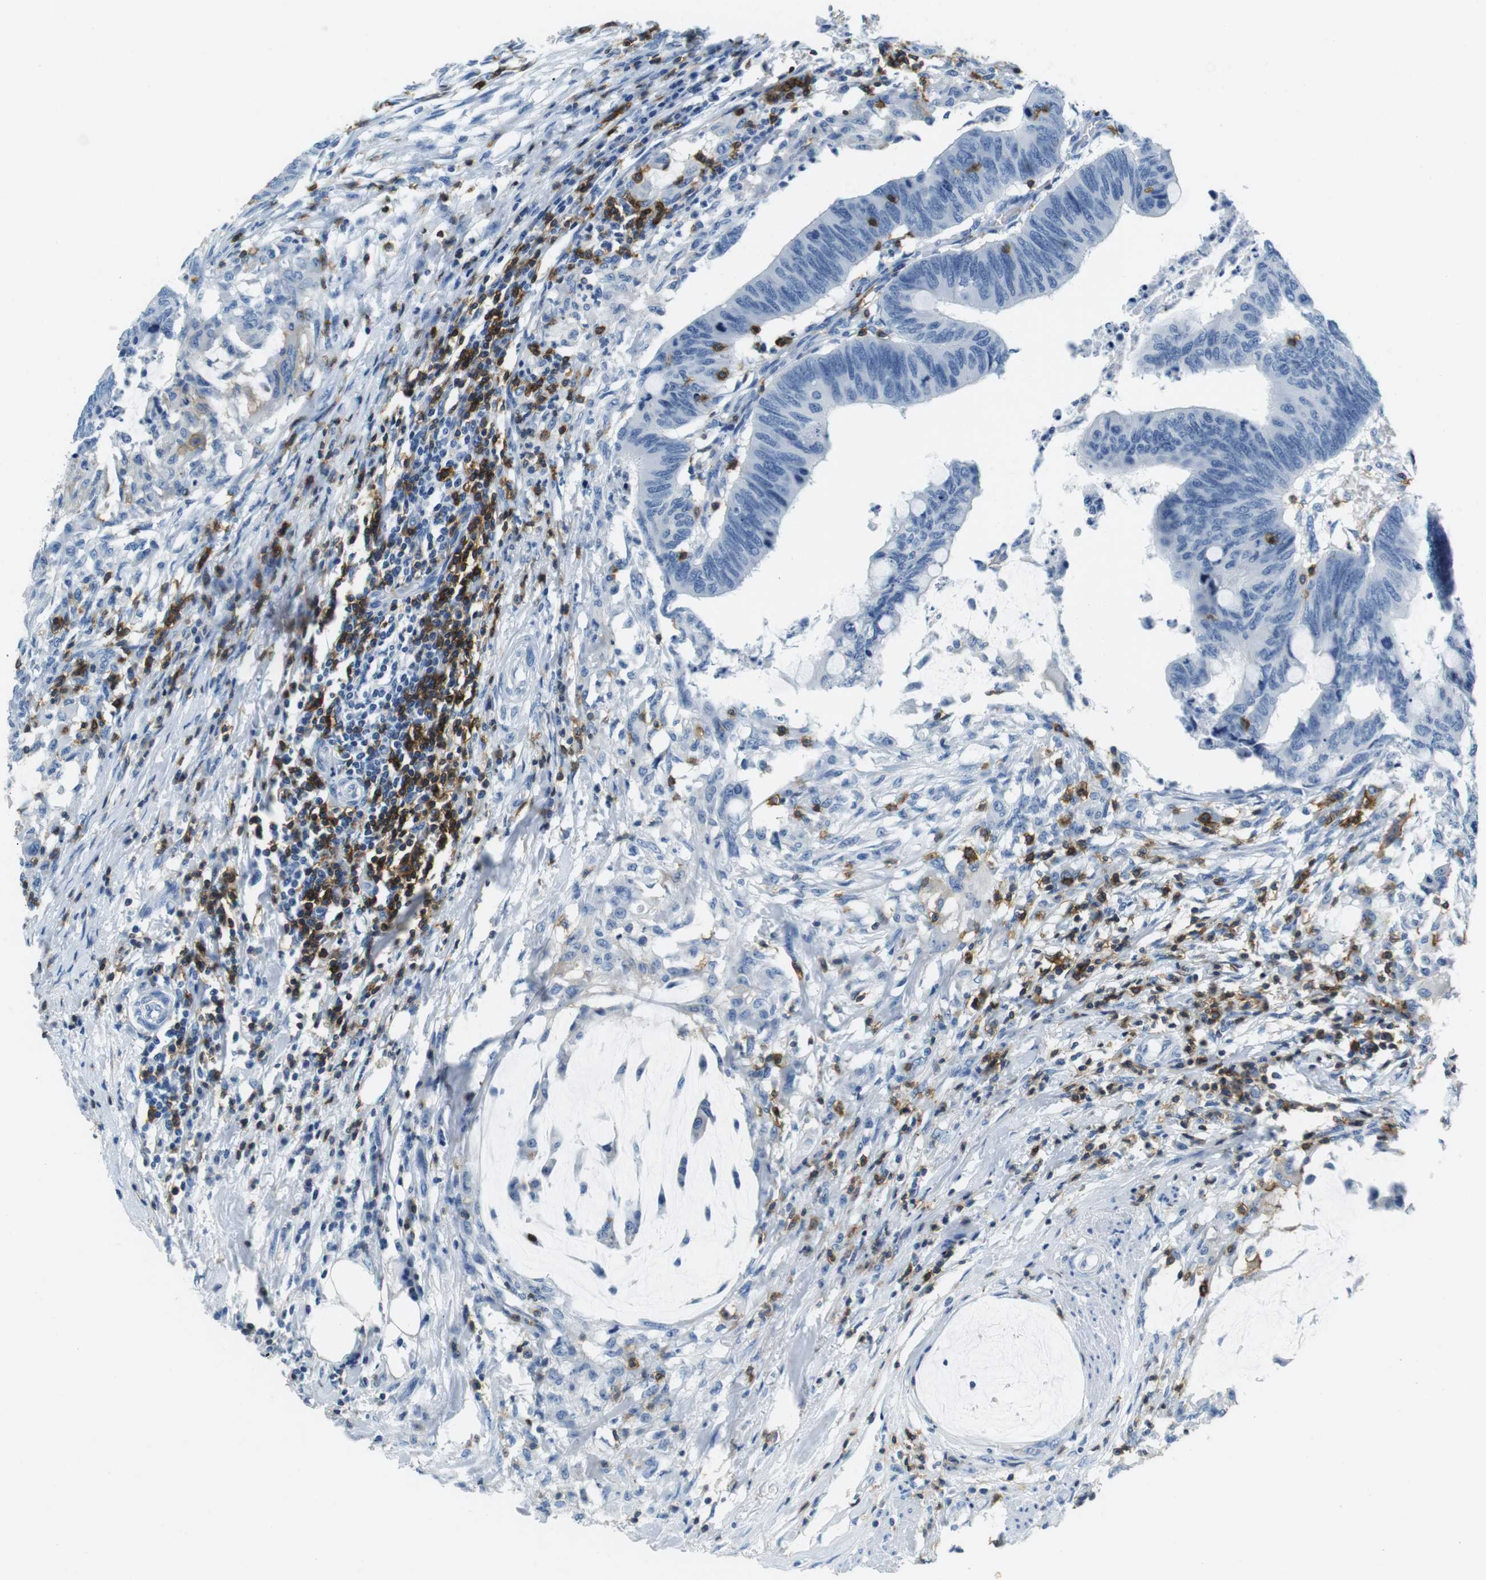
{"staining": {"intensity": "negative", "quantity": "none", "location": "none"}, "tissue": "colorectal cancer", "cell_type": "Tumor cells", "image_type": "cancer", "snomed": [{"axis": "morphology", "description": "Normal tissue, NOS"}, {"axis": "morphology", "description": "Adenocarcinoma, NOS"}, {"axis": "topography", "description": "Rectum"}, {"axis": "topography", "description": "Peripheral nerve tissue"}], "caption": "Colorectal cancer (adenocarcinoma) was stained to show a protein in brown. There is no significant staining in tumor cells.", "gene": "LAT", "patient": {"sex": "male", "age": 92}}